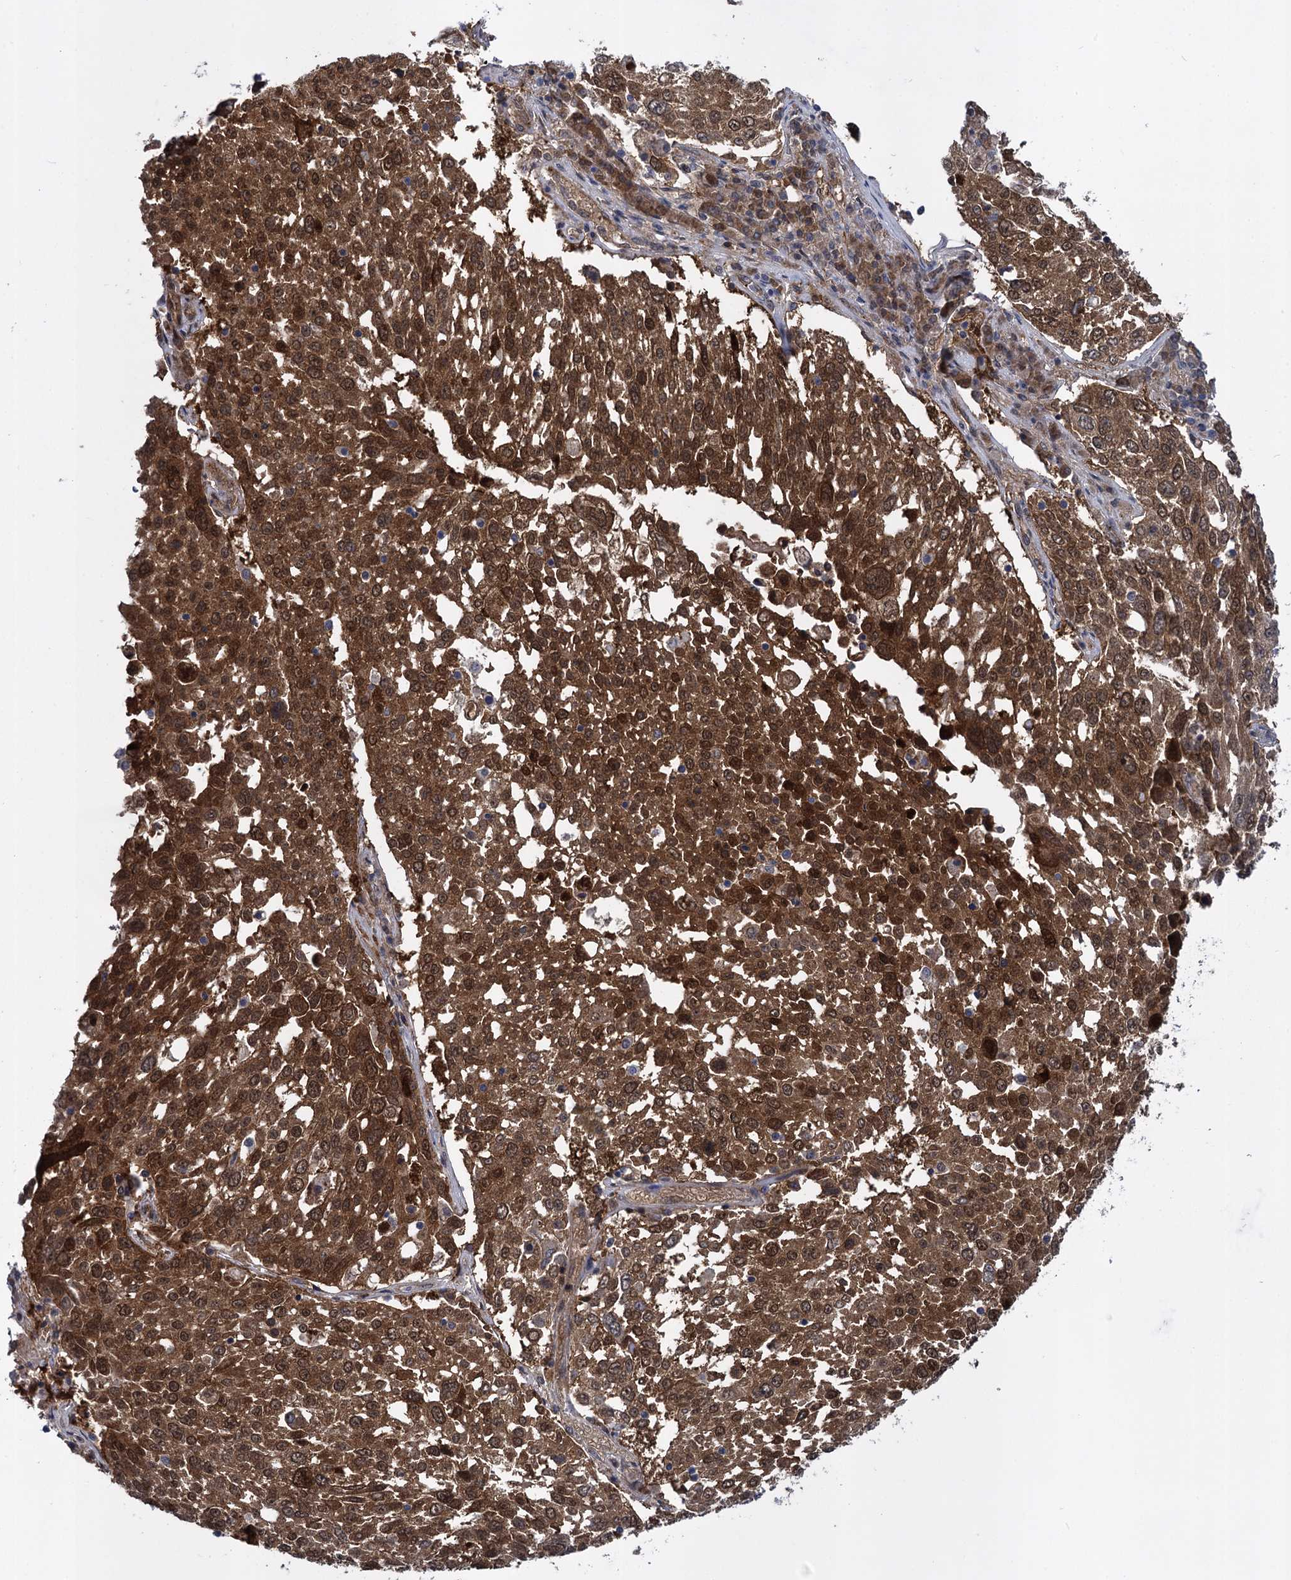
{"staining": {"intensity": "strong", "quantity": ">75%", "location": "cytoplasmic/membranous,nuclear"}, "tissue": "lung cancer", "cell_type": "Tumor cells", "image_type": "cancer", "snomed": [{"axis": "morphology", "description": "Squamous cell carcinoma, NOS"}, {"axis": "topography", "description": "Lung"}], "caption": "Immunohistochemistry of squamous cell carcinoma (lung) exhibits high levels of strong cytoplasmic/membranous and nuclear positivity in about >75% of tumor cells.", "gene": "GLO1", "patient": {"sex": "male", "age": 65}}